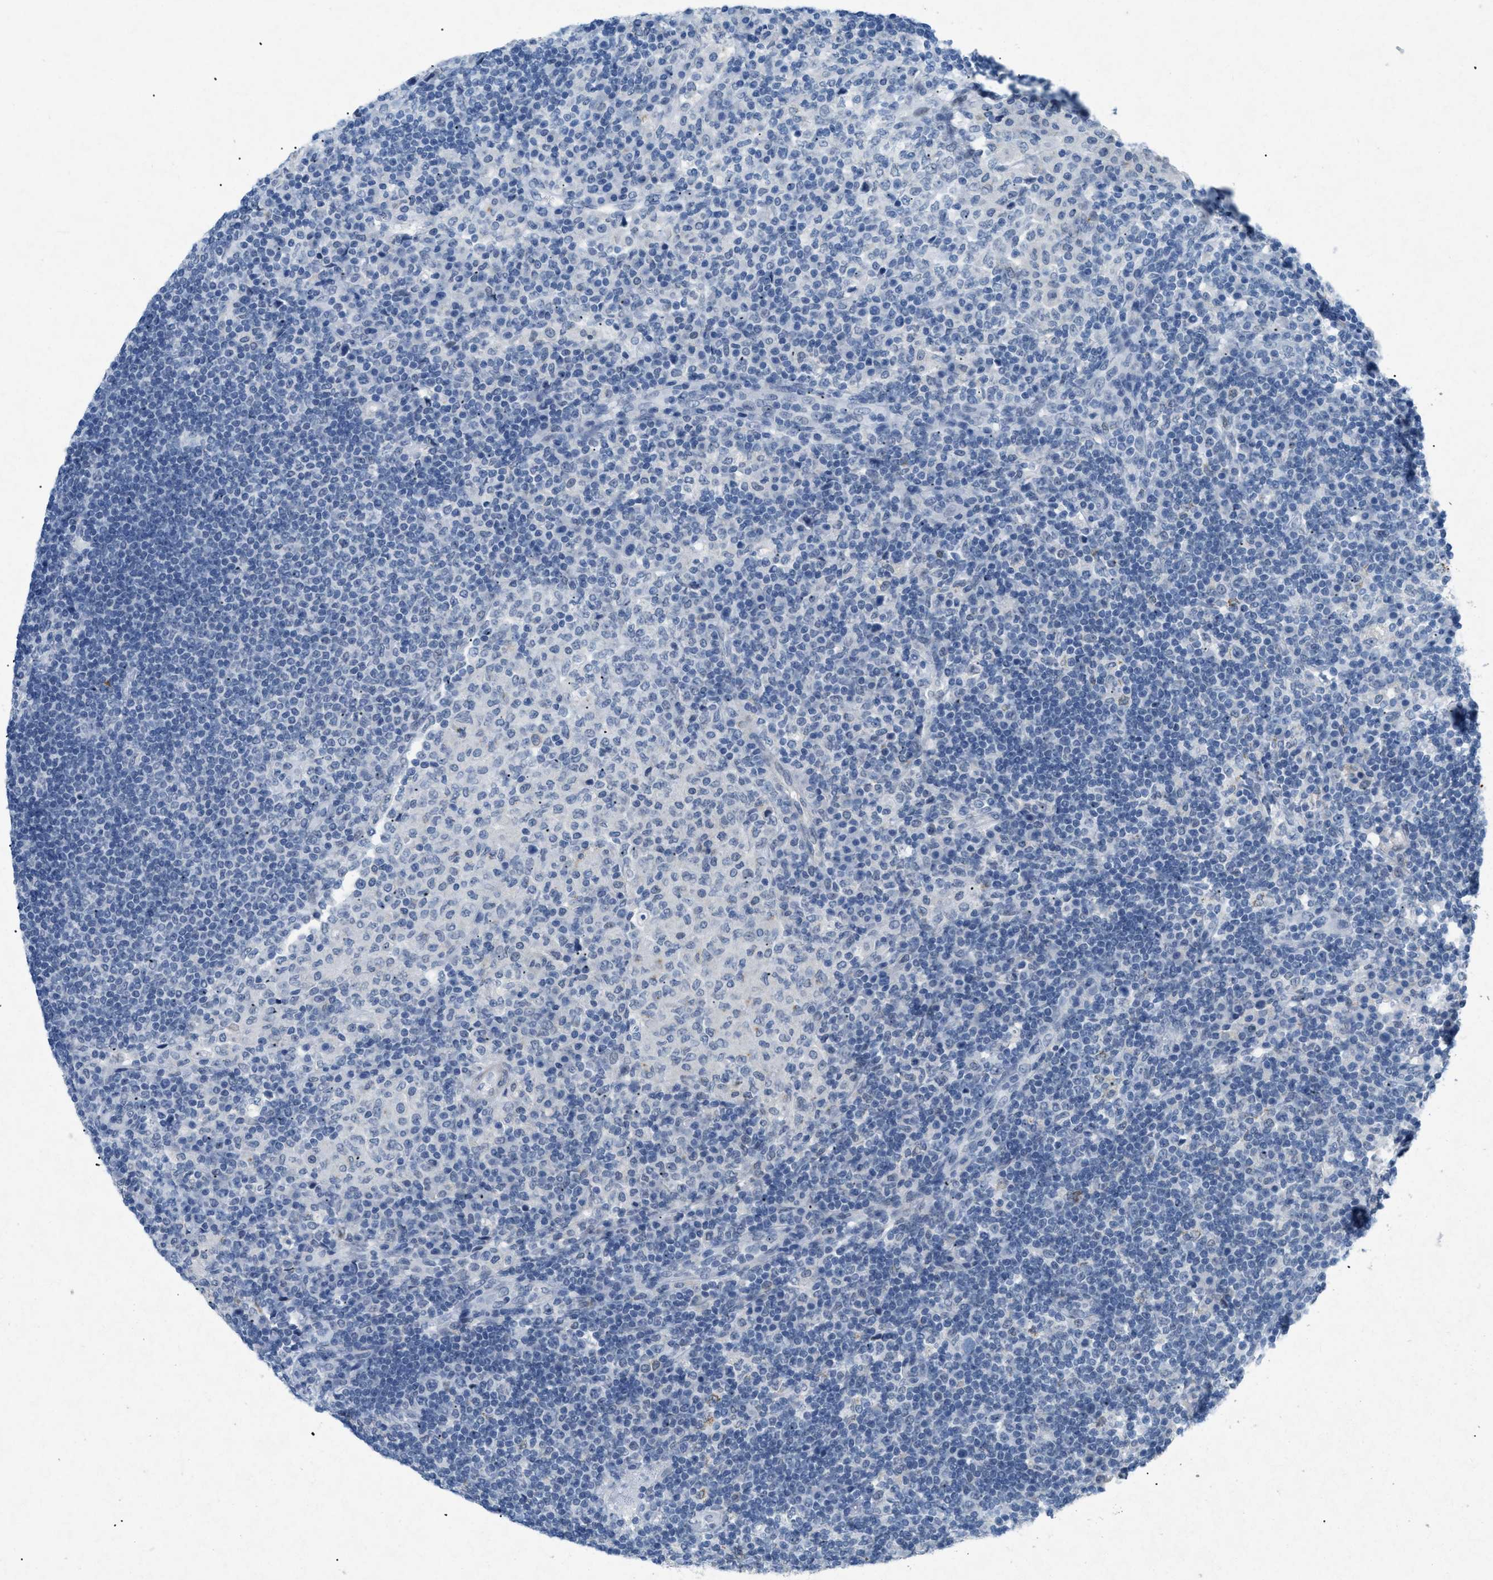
{"staining": {"intensity": "negative", "quantity": "none", "location": "none"}, "tissue": "lymph node", "cell_type": "Germinal center cells", "image_type": "normal", "snomed": [{"axis": "morphology", "description": "Normal tissue, NOS"}, {"axis": "topography", "description": "Lymph node"}], "caption": "Protein analysis of benign lymph node exhibits no significant staining in germinal center cells. (Brightfield microscopy of DAB (3,3'-diaminobenzidine) immunohistochemistry at high magnification).", "gene": "TASOR", "patient": {"sex": "female", "age": 53}}